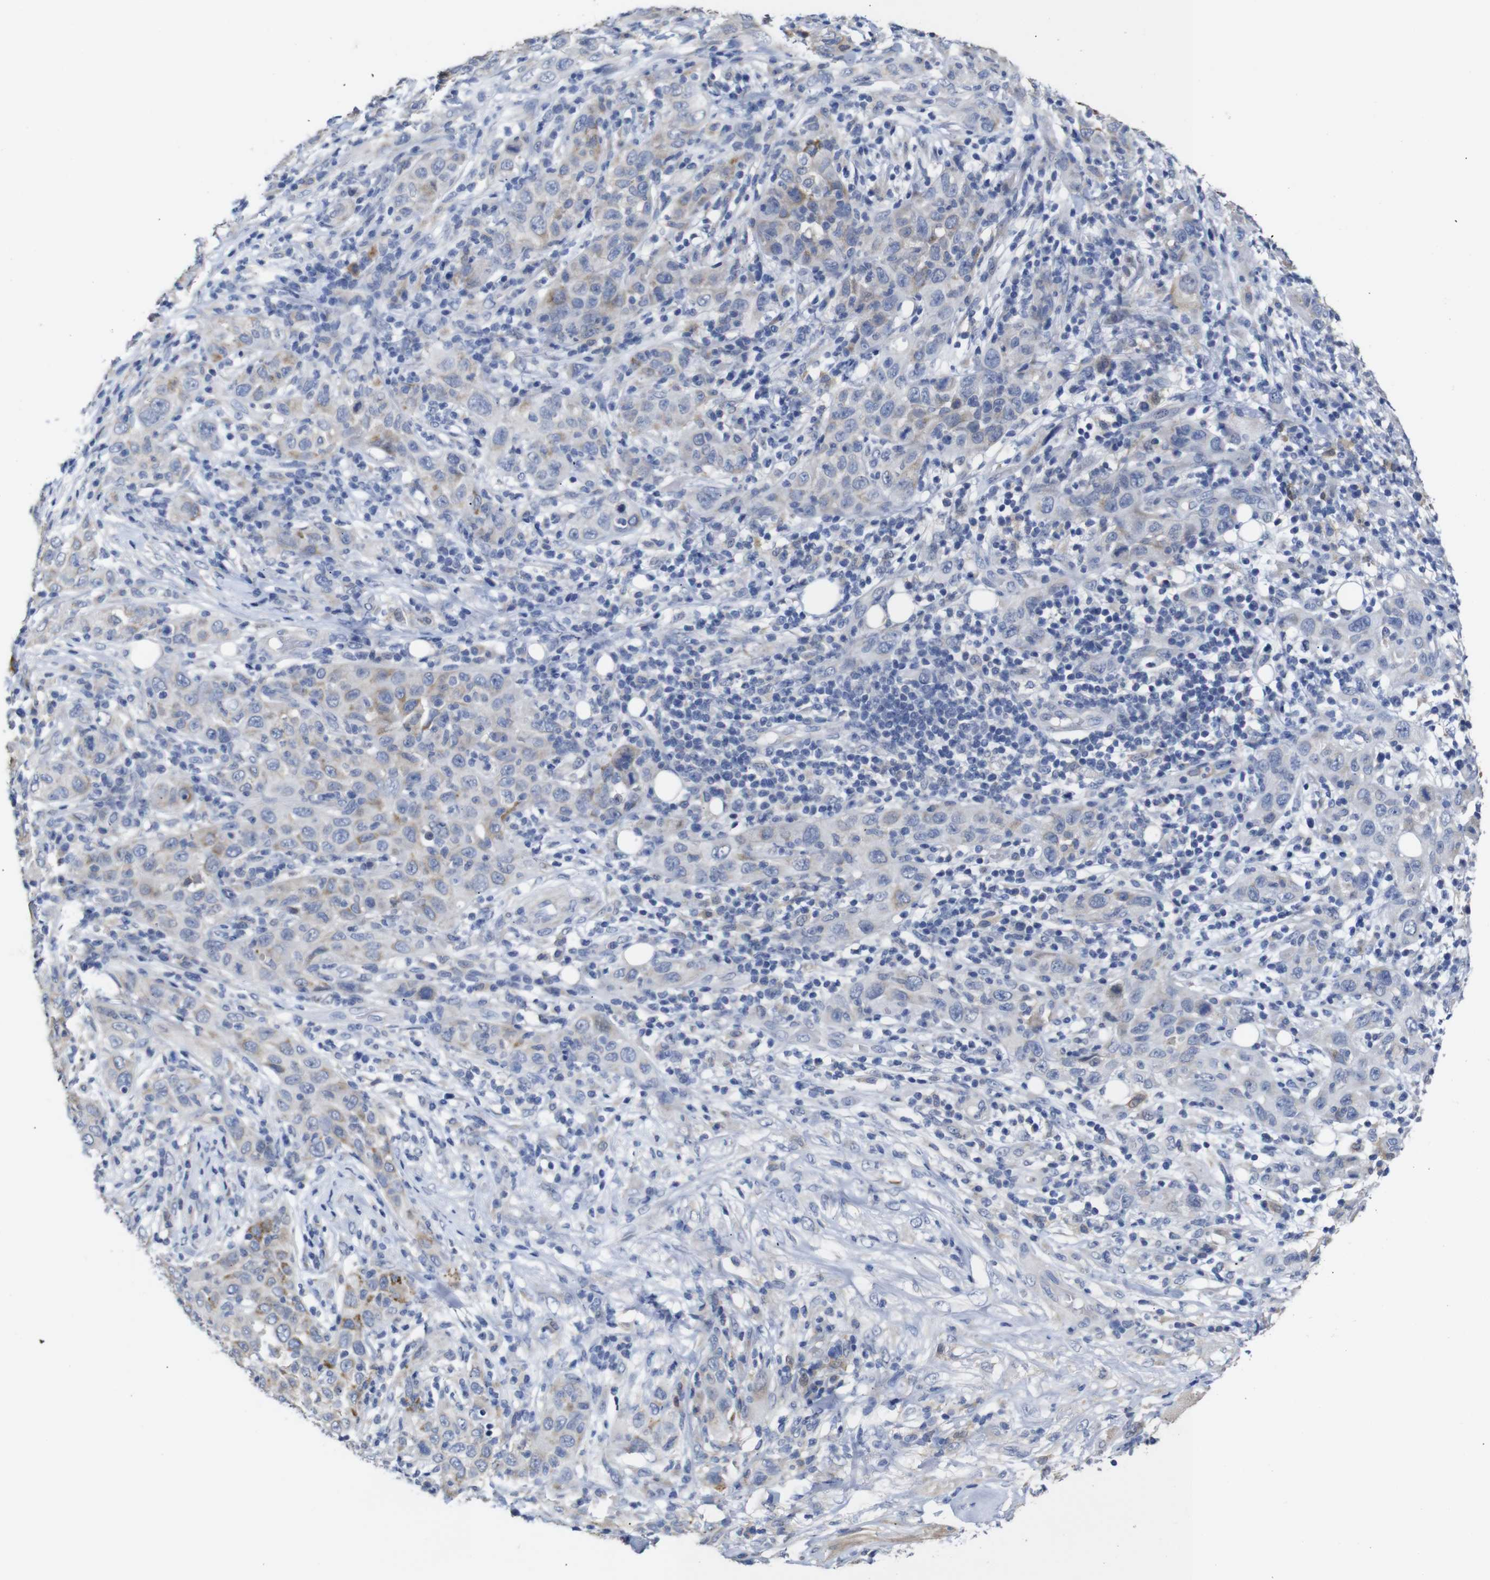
{"staining": {"intensity": "weak", "quantity": "<25%", "location": "cytoplasmic/membranous"}, "tissue": "skin cancer", "cell_type": "Tumor cells", "image_type": "cancer", "snomed": [{"axis": "morphology", "description": "Squamous cell carcinoma, NOS"}, {"axis": "topography", "description": "Skin"}], "caption": "Photomicrograph shows no significant protein expression in tumor cells of skin cancer (squamous cell carcinoma).", "gene": "TCEAL9", "patient": {"sex": "female", "age": 88}}